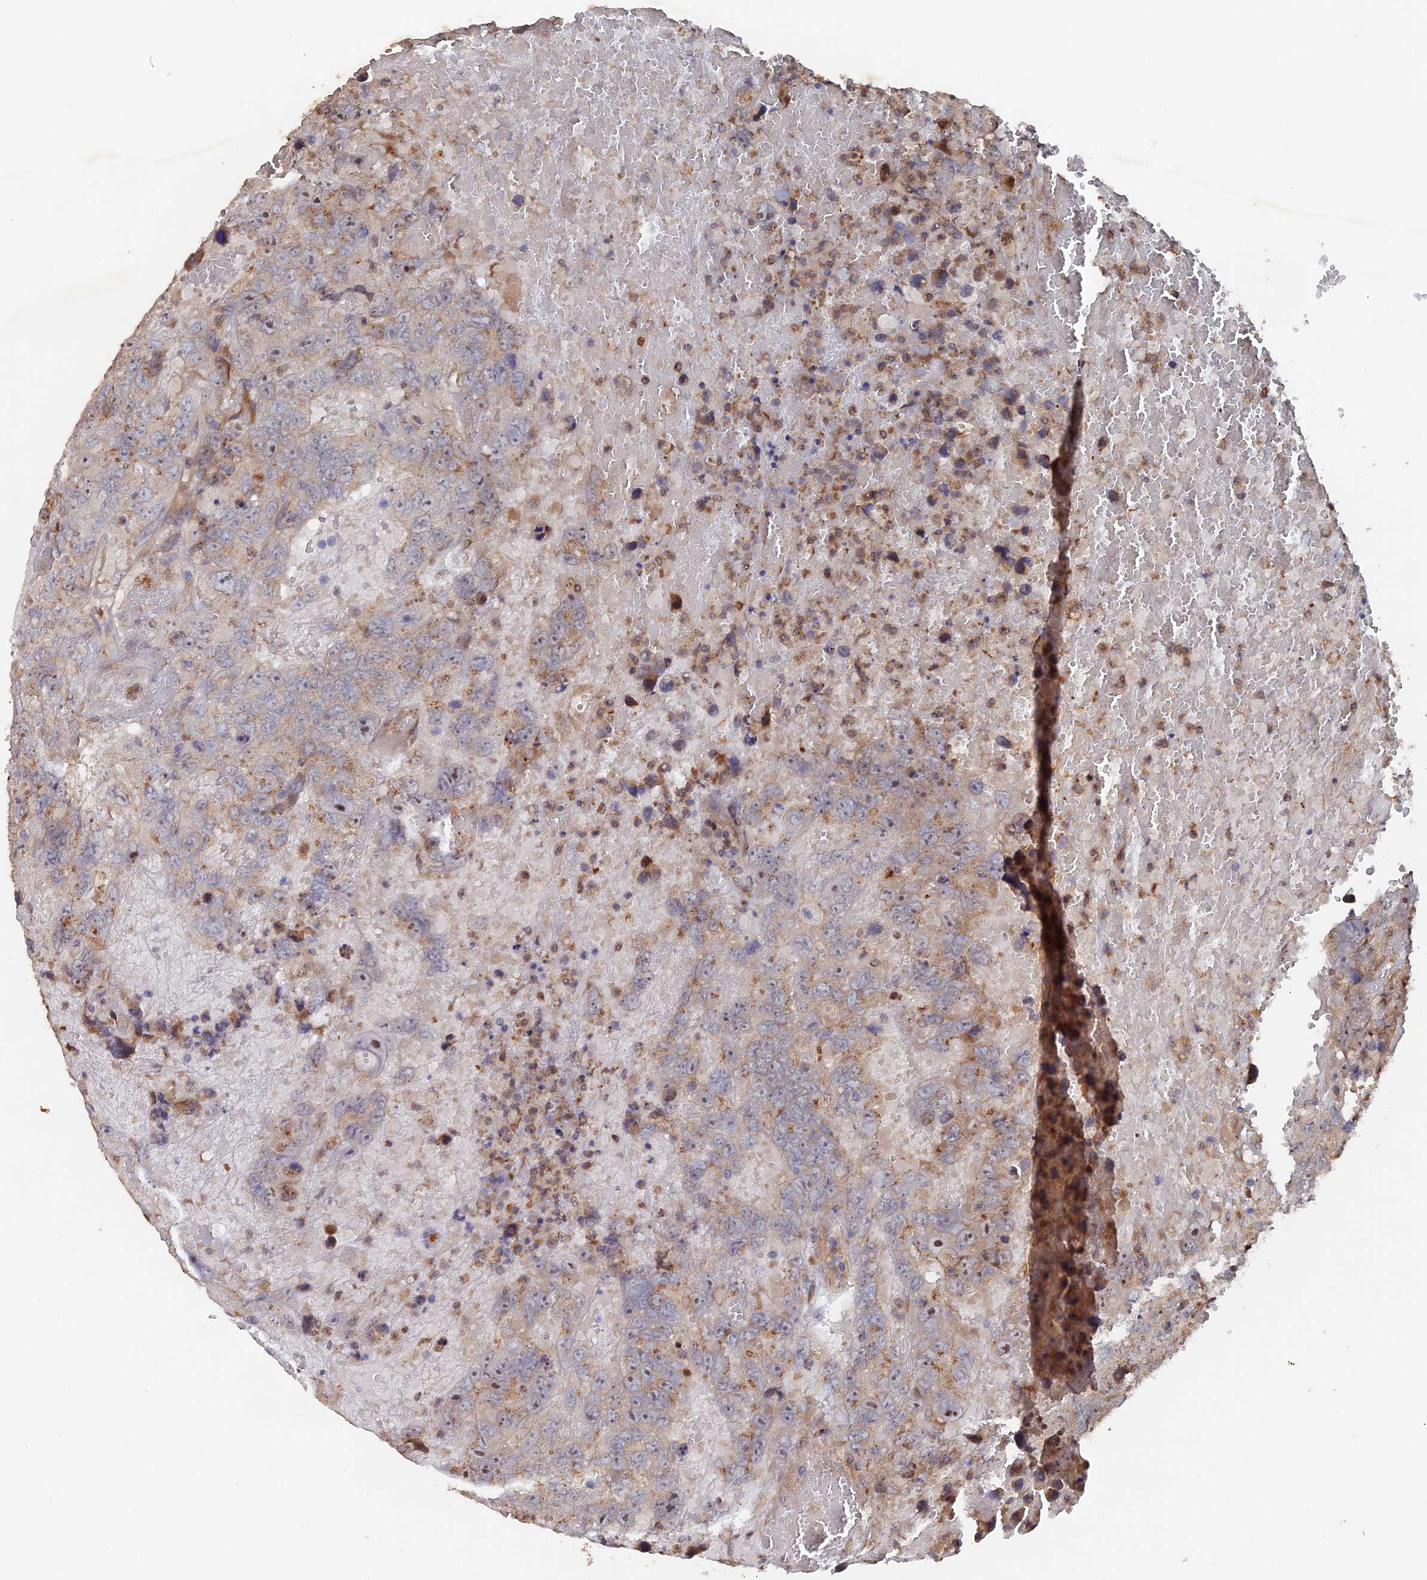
{"staining": {"intensity": "weak", "quantity": "25%-75%", "location": "cytoplasmic/membranous"}, "tissue": "testis cancer", "cell_type": "Tumor cells", "image_type": "cancer", "snomed": [{"axis": "morphology", "description": "Carcinoma, Embryonal, NOS"}, {"axis": "topography", "description": "Testis"}], "caption": "Testis cancer stained for a protein (brown) reveals weak cytoplasmic/membranous positive staining in about 25%-75% of tumor cells.", "gene": "VPS37C", "patient": {"sex": "male", "age": 45}}